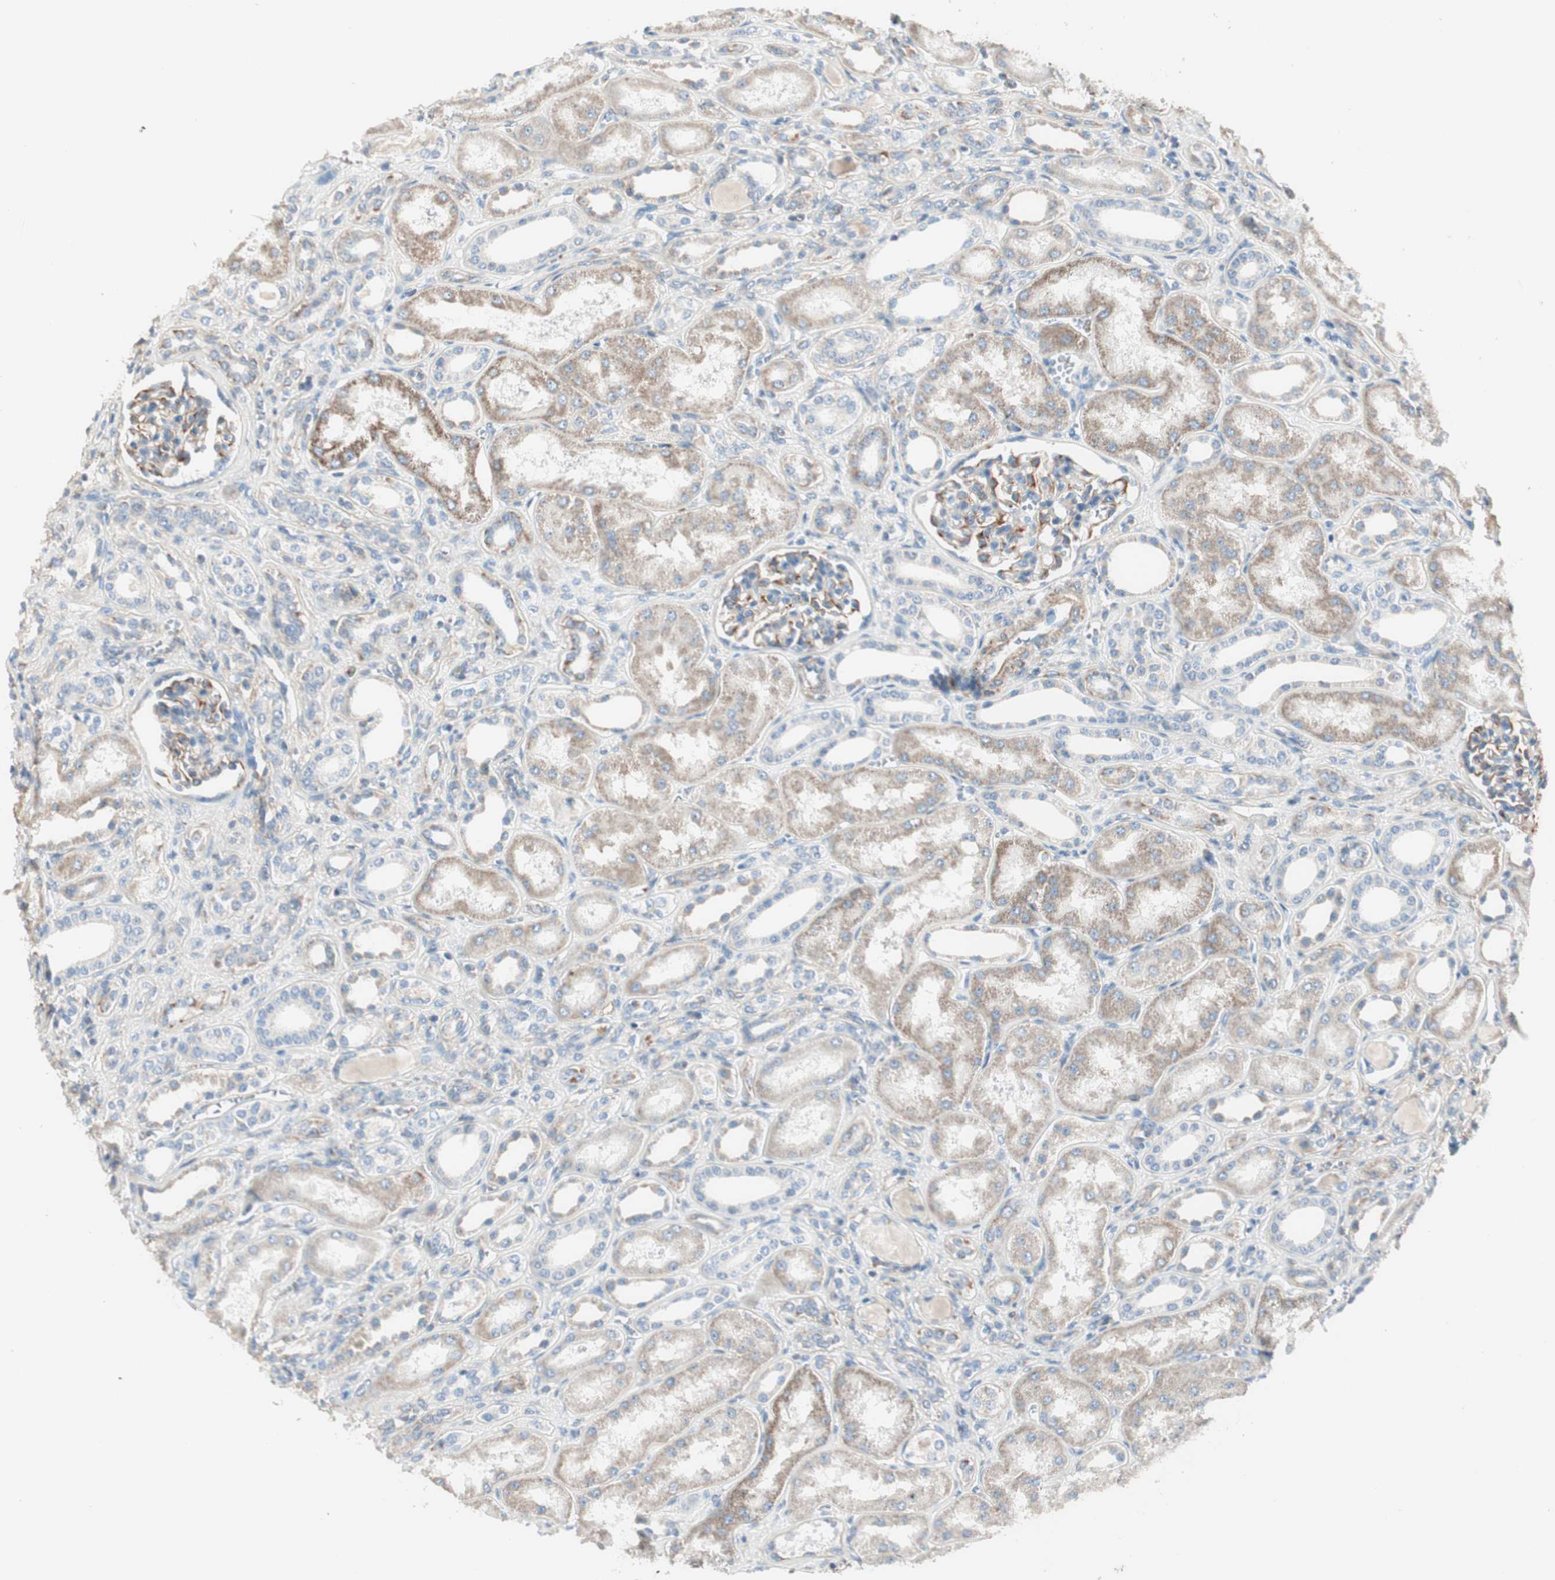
{"staining": {"intensity": "moderate", "quantity": "25%-75%", "location": "cytoplasmic/membranous"}, "tissue": "kidney", "cell_type": "Cells in glomeruli", "image_type": "normal", "snomed": [{"axis": "morphology", "description": "Normal tissue, NOS"}, {"axis": "topography", "description": "Kidney"}], "caption": "A histopathology image of kidney stained for a protein reveals moderate cytoplasmic/membranous brown staining in cells in glomeruli. (Brightfield microscopy of DAB IHC at high magnification).", "gene": "SRCIN1", "patient": {"sex": "male", "age": 7}}